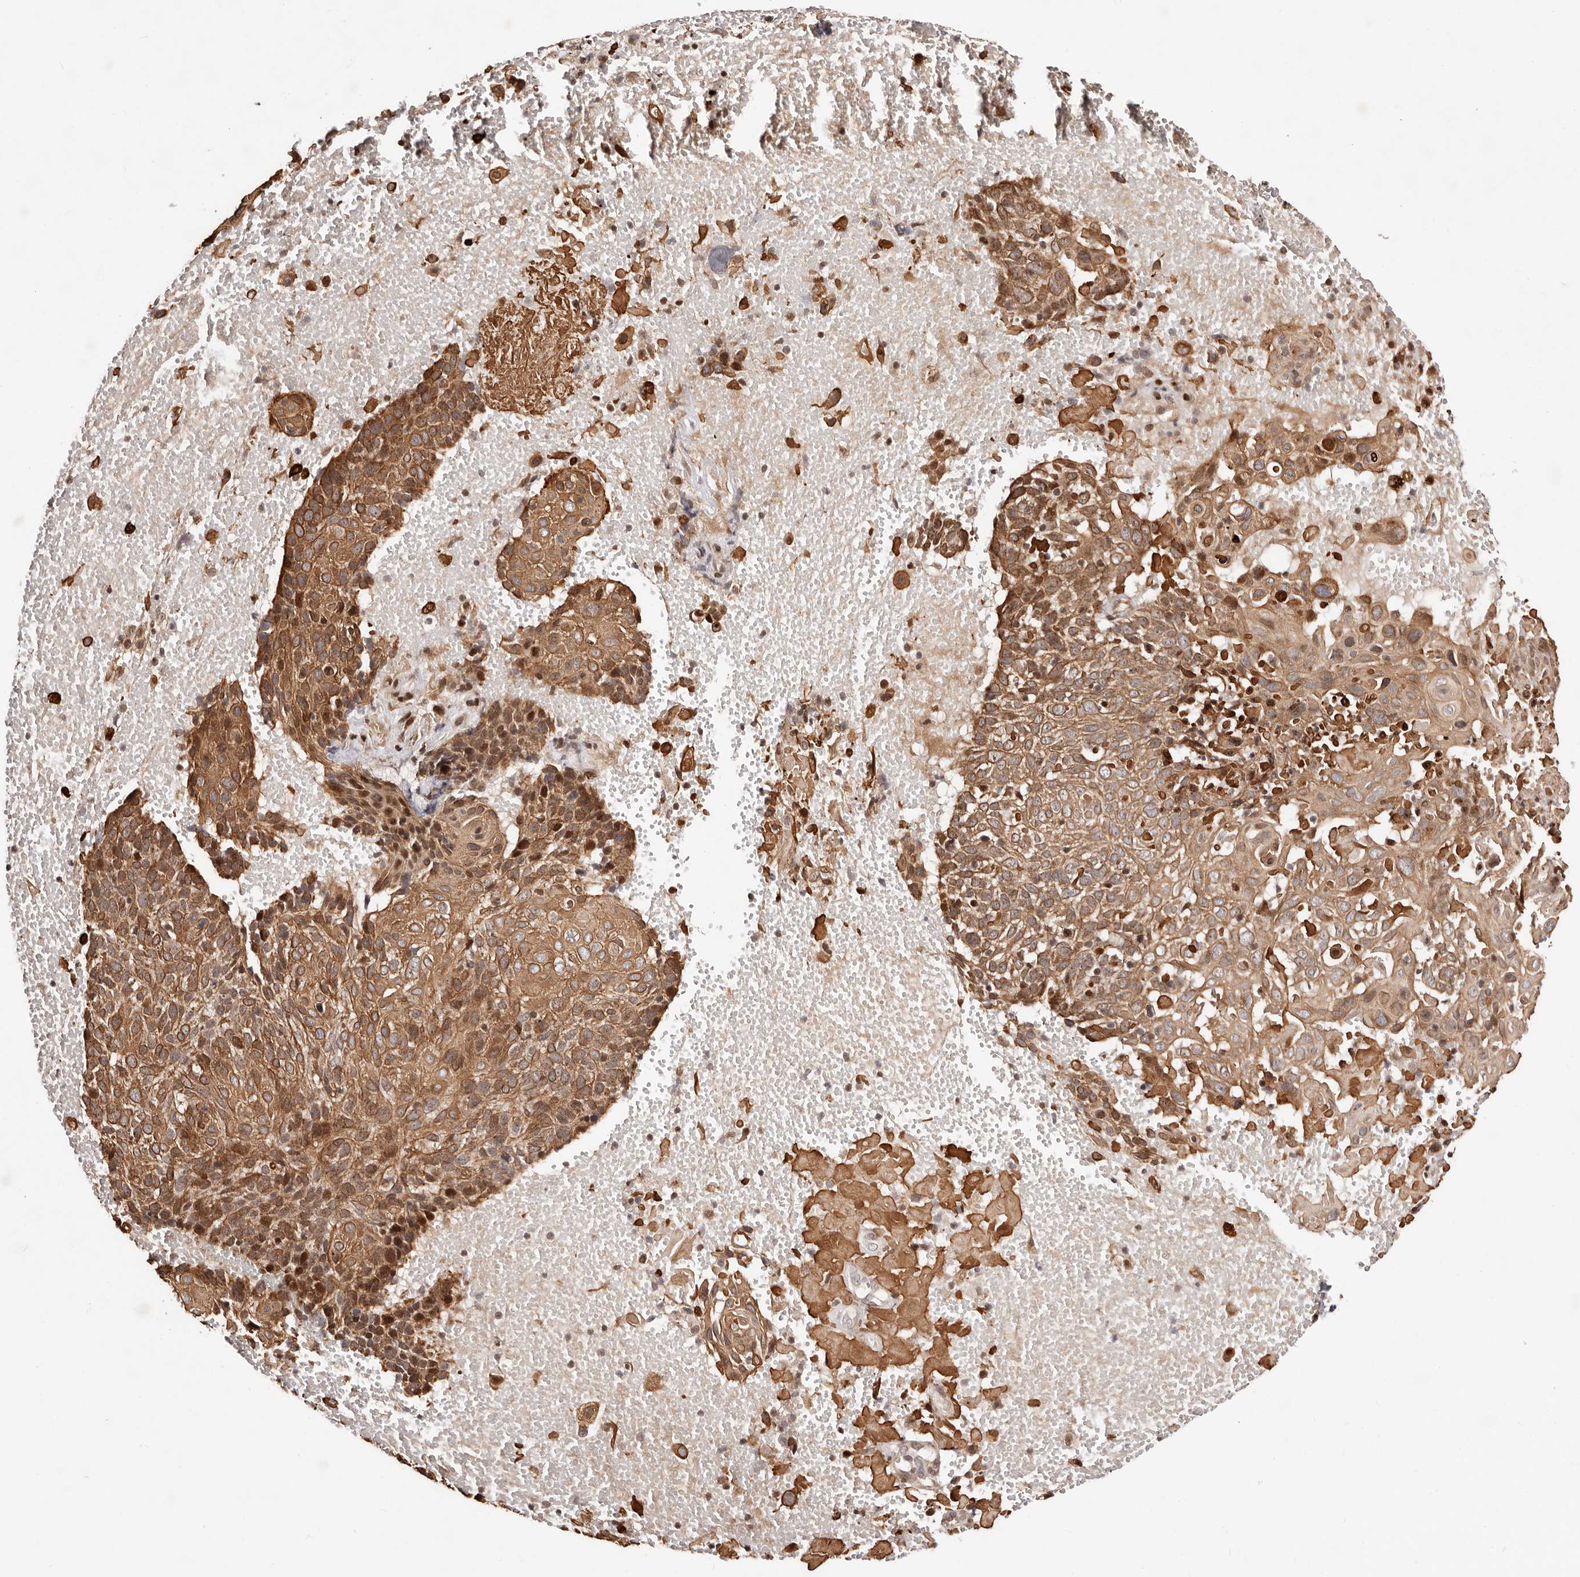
{"staining": {"intensity": "moderate", "quantity": ">75%", "location": "cytoplasmic/membranous,nuclear"}, "tissue": "cervical cancer", "cell_type": "Tumor cells", "image_type": "cancer", "snomed": [{"axis": "morphology", "description": "Squamous cell carcinoma, NOS"}, {"axis": "topography", "description": "Cervix"}], "caption": "Tumor cells show medium levels of moderate cytoplasmic/membranous and nuclear positivity in about >75% of cells in human cervical cancer.", "gene": "HIVEP3", "patient": {"sex": "female", "age": 74}}